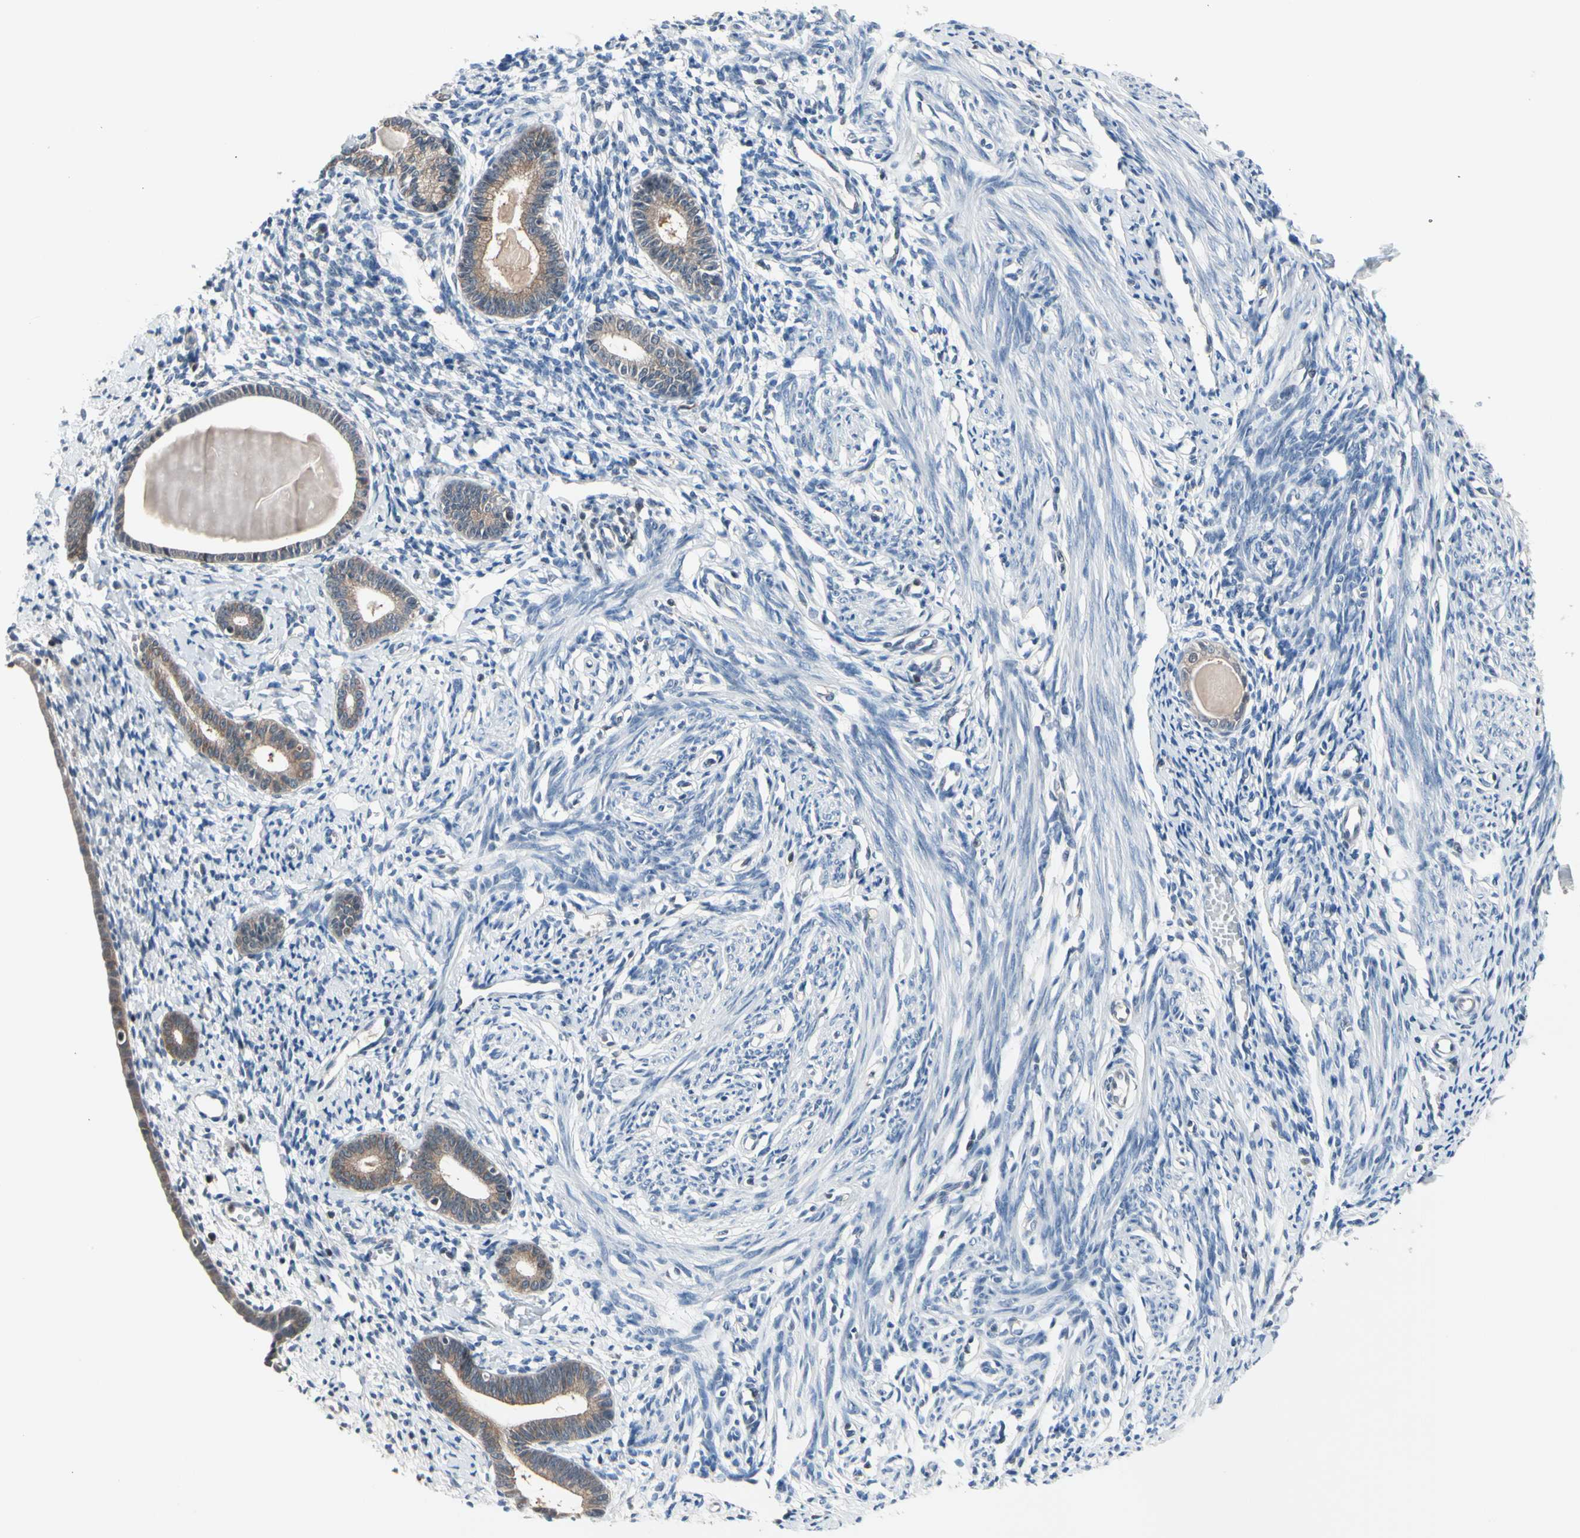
{"staining": {"intensity": "weak", "quantity": "25%-75%", "location": "cytoplasmic/membranous"}, "tissue": "endometrium", "cell_type": "Cells in endometrial stroma", "image_type": "normal", "snomed": [{"axis": "morphology", "description": "Normal tissue, NOS"}, {"axis": "topography", "description": "Endometrium"}], "caption": "About 25%-75% of cells in endometrial stroma in benign endometrium display weak cytoplasmic/membranous protein positivity as visualized by brown immunohistochemical staining.", "gene": "ENSG00000256646", "patient": {"sex": "female", "age": 71}}